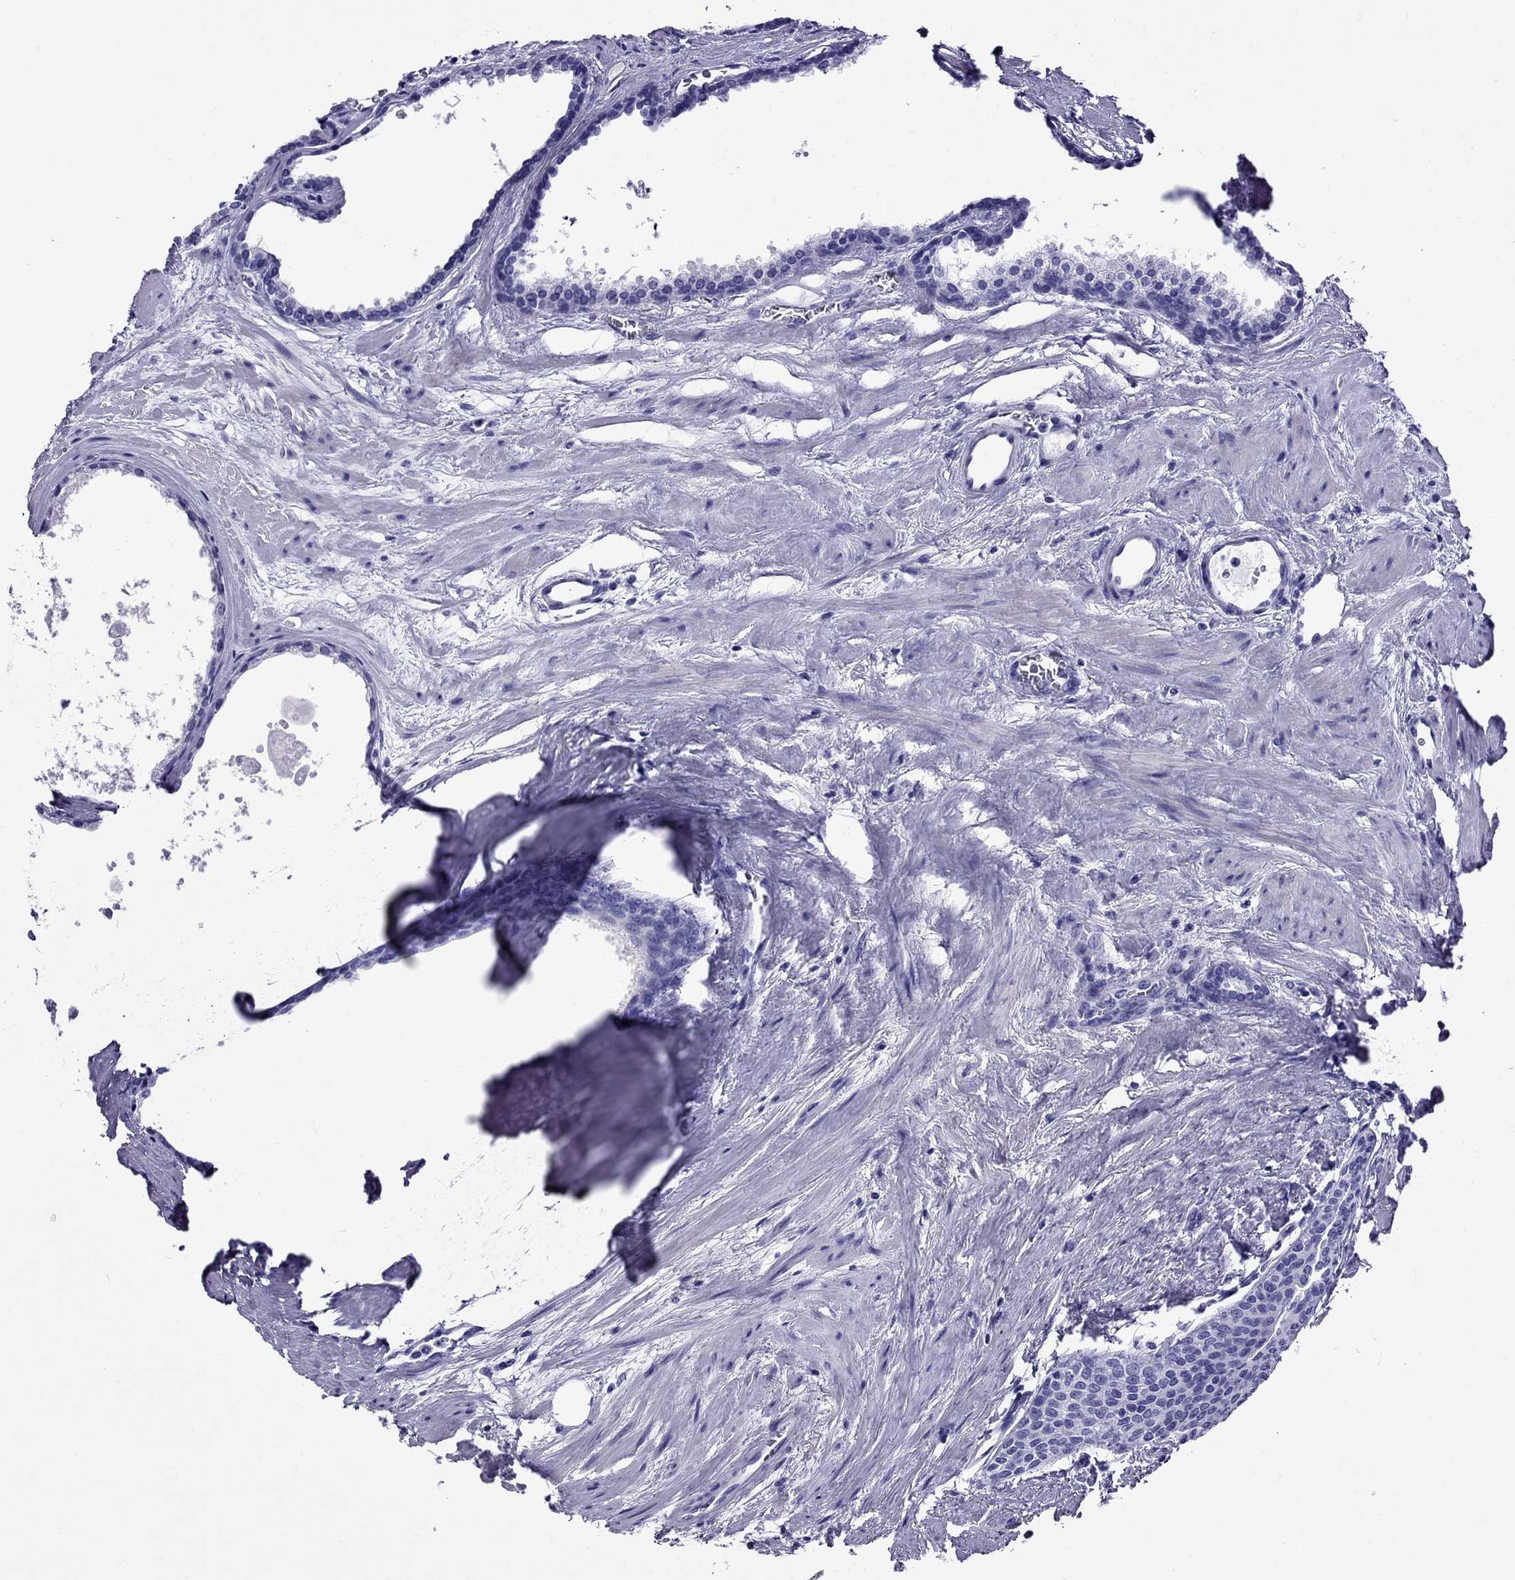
{"staining": {"intensity": "negative", "quantity": "none", "location": "none"}, "tissue": "prostate cancer", "cell_type": "Tumor cells", "image_type": "cancer", "snomed": [{"axis": "morphology", "description": "Adenocarcinoma, Low grade"}, {"axis": "topography", "description": "Prostate"}], "caption": "Immunohistochemistry image of prostate adenocarcinoma (low-grade) stained for a protein (brown), which reveals no expression in tumor cells.", "gene": "CRYBA1", "patient": {"sex": "male", "age": 56}}